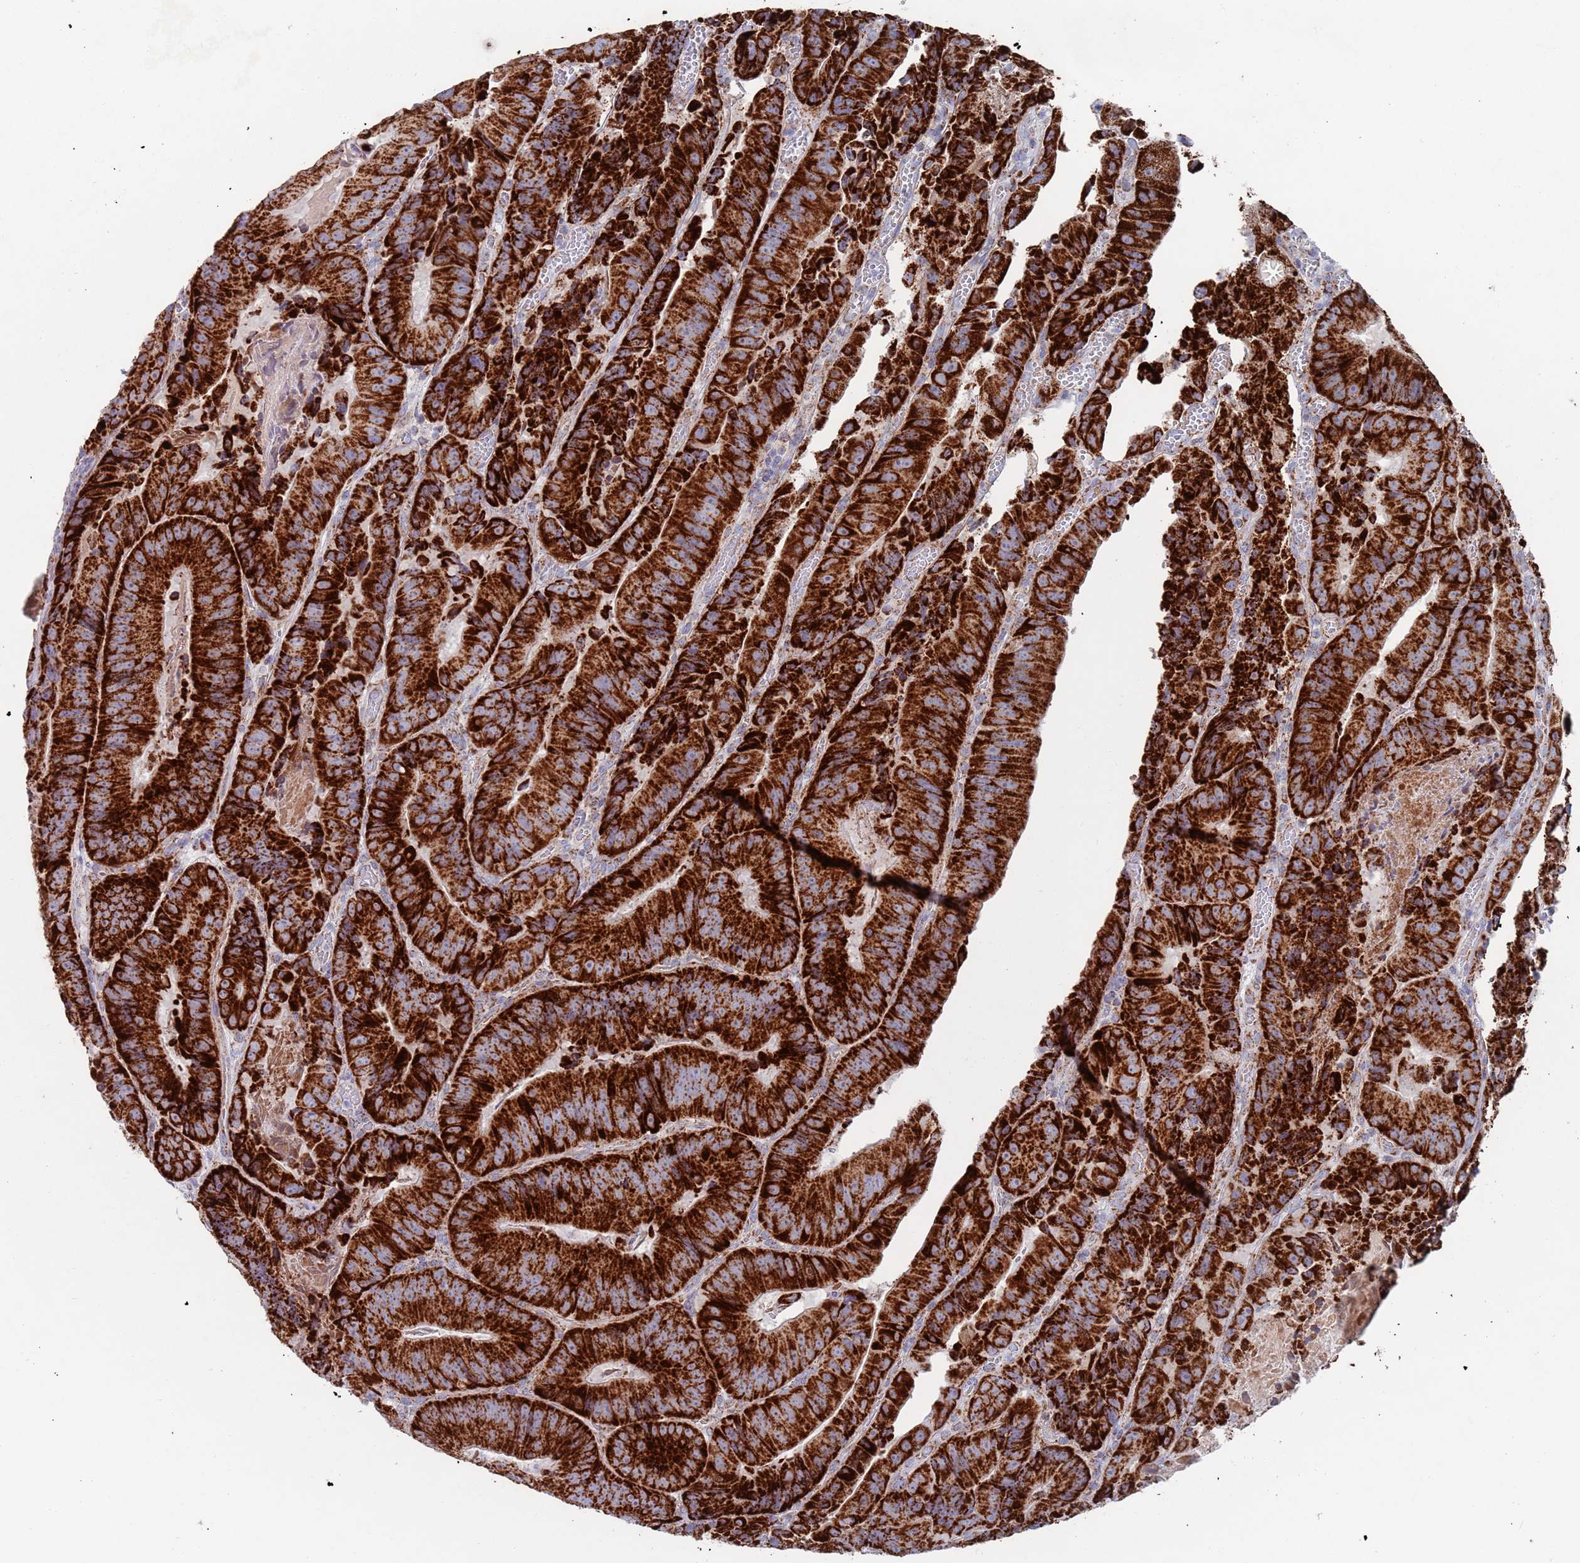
{"staining": {"intensity": "strong", "quantity": ">75%", "location": "cytoplasmic/membranous"}, "tissue": "colorectal cancer", "cell_type": "Tumor cells", "image_type": "cancer", "snomed": [{"axis": "morphology", "description": "Adenocarcinoma, NOS"}, {"axis": "topography", "description": "Colon"}], "caption": "A brown stain shows strong cytoplasmic/membranous staining of a protein in human colorectal adenocarcinoma tumor cells. (DAB (3,3'-diaminobenzidine) IHC with brightfield microscopy, high magnification).", "gene": "MRPL22", "patient": {"sex": "female", "age": 86}}